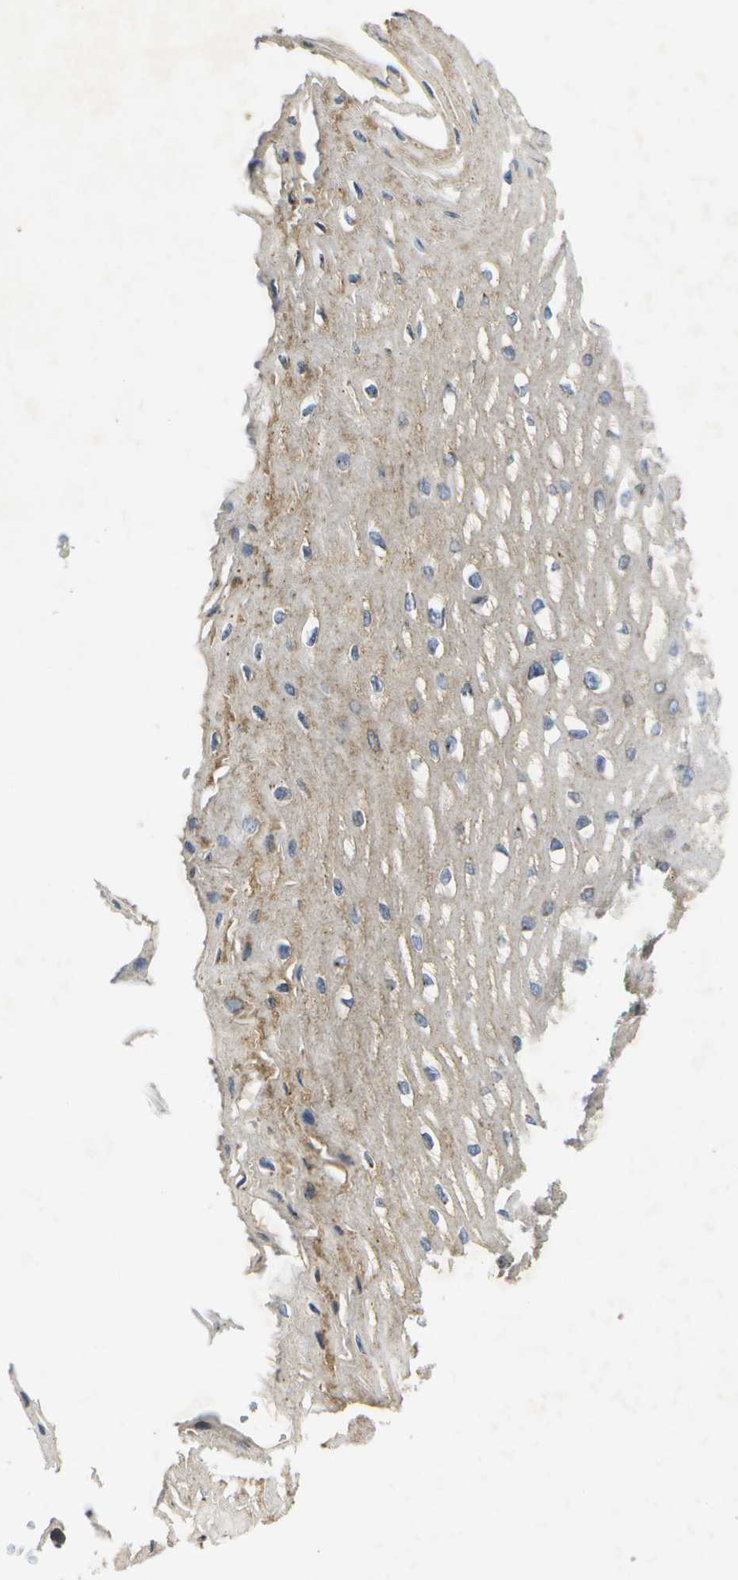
{"staining": {"intensity": "moderate", "quantity": "25%-75%", "location": "cytoplasmic/membranous"}, "tissue": "esophagus", "cell_type": "Squamous epithelial cells", "image_type": "normal", "snomed": [{"axis": "morphology", "description": "Normal tissue, NOS"}, {"axis": "topography", "description": "Esophagus"}], "caption": "The micrograph displays immunohistochemical staining of benign esophagus. There is moderate cytoplasmic/membranous staining is appreciated in approximately 25%-75% of squamous epithelial cells.", "gene": "KDELR1", "patient": {"sex": "male", "age": 54}}